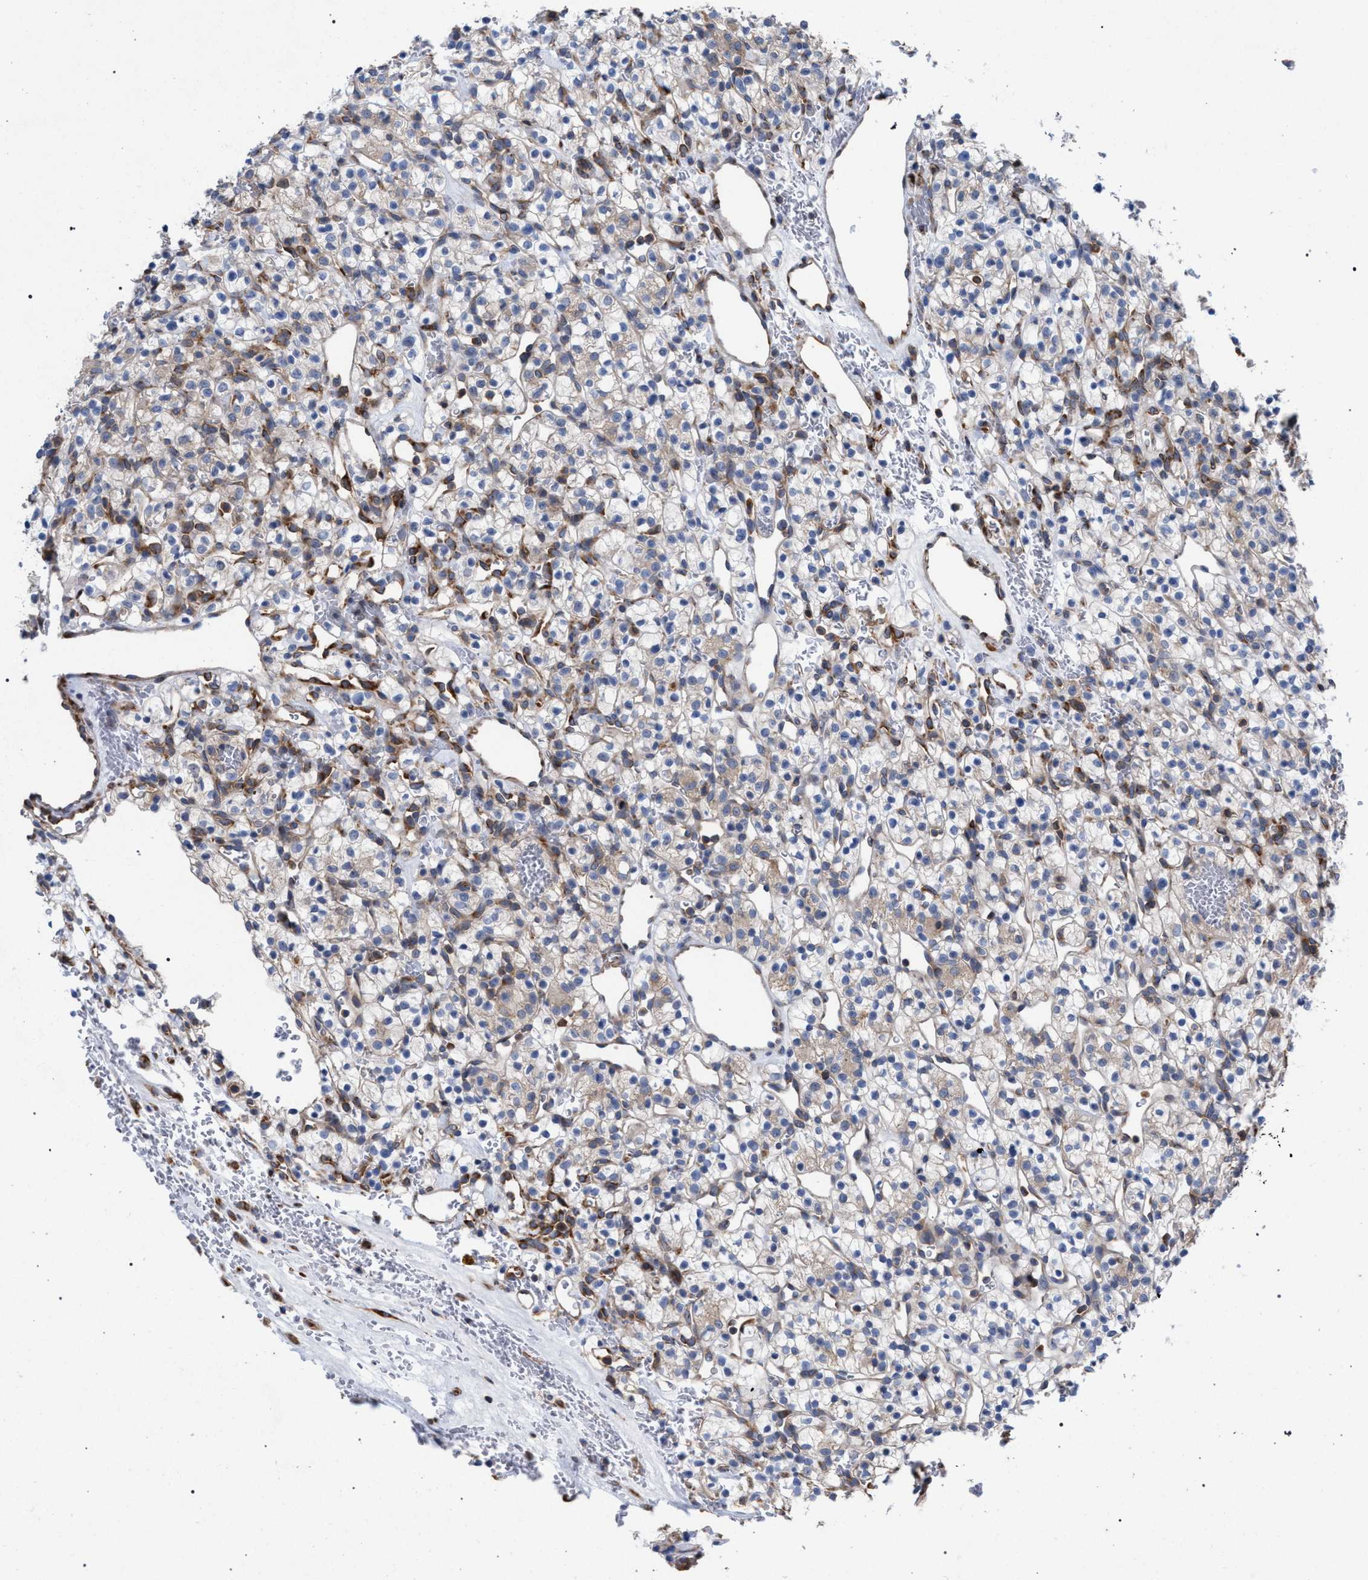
{"staining": {"intensity": "weak", "quantity": "<25%", "location": "cytoplasmic/membranous"}, "tissue": "renal cancer", "cell_type": "Tumor cells", "image_type": "cancer", "snomed": [{"axis": "morphology", "description": "Adenocarcinoma, NOS"}, {"axis": "topography", "description": "Kidney"}], "caption": "The immunohistochemistry photomicrograph has no significant staining in tumor cells of renal adenocarcinoma tissue.", "gene": "CDR2L", "patient": {"sex": "female", "age": 57}}